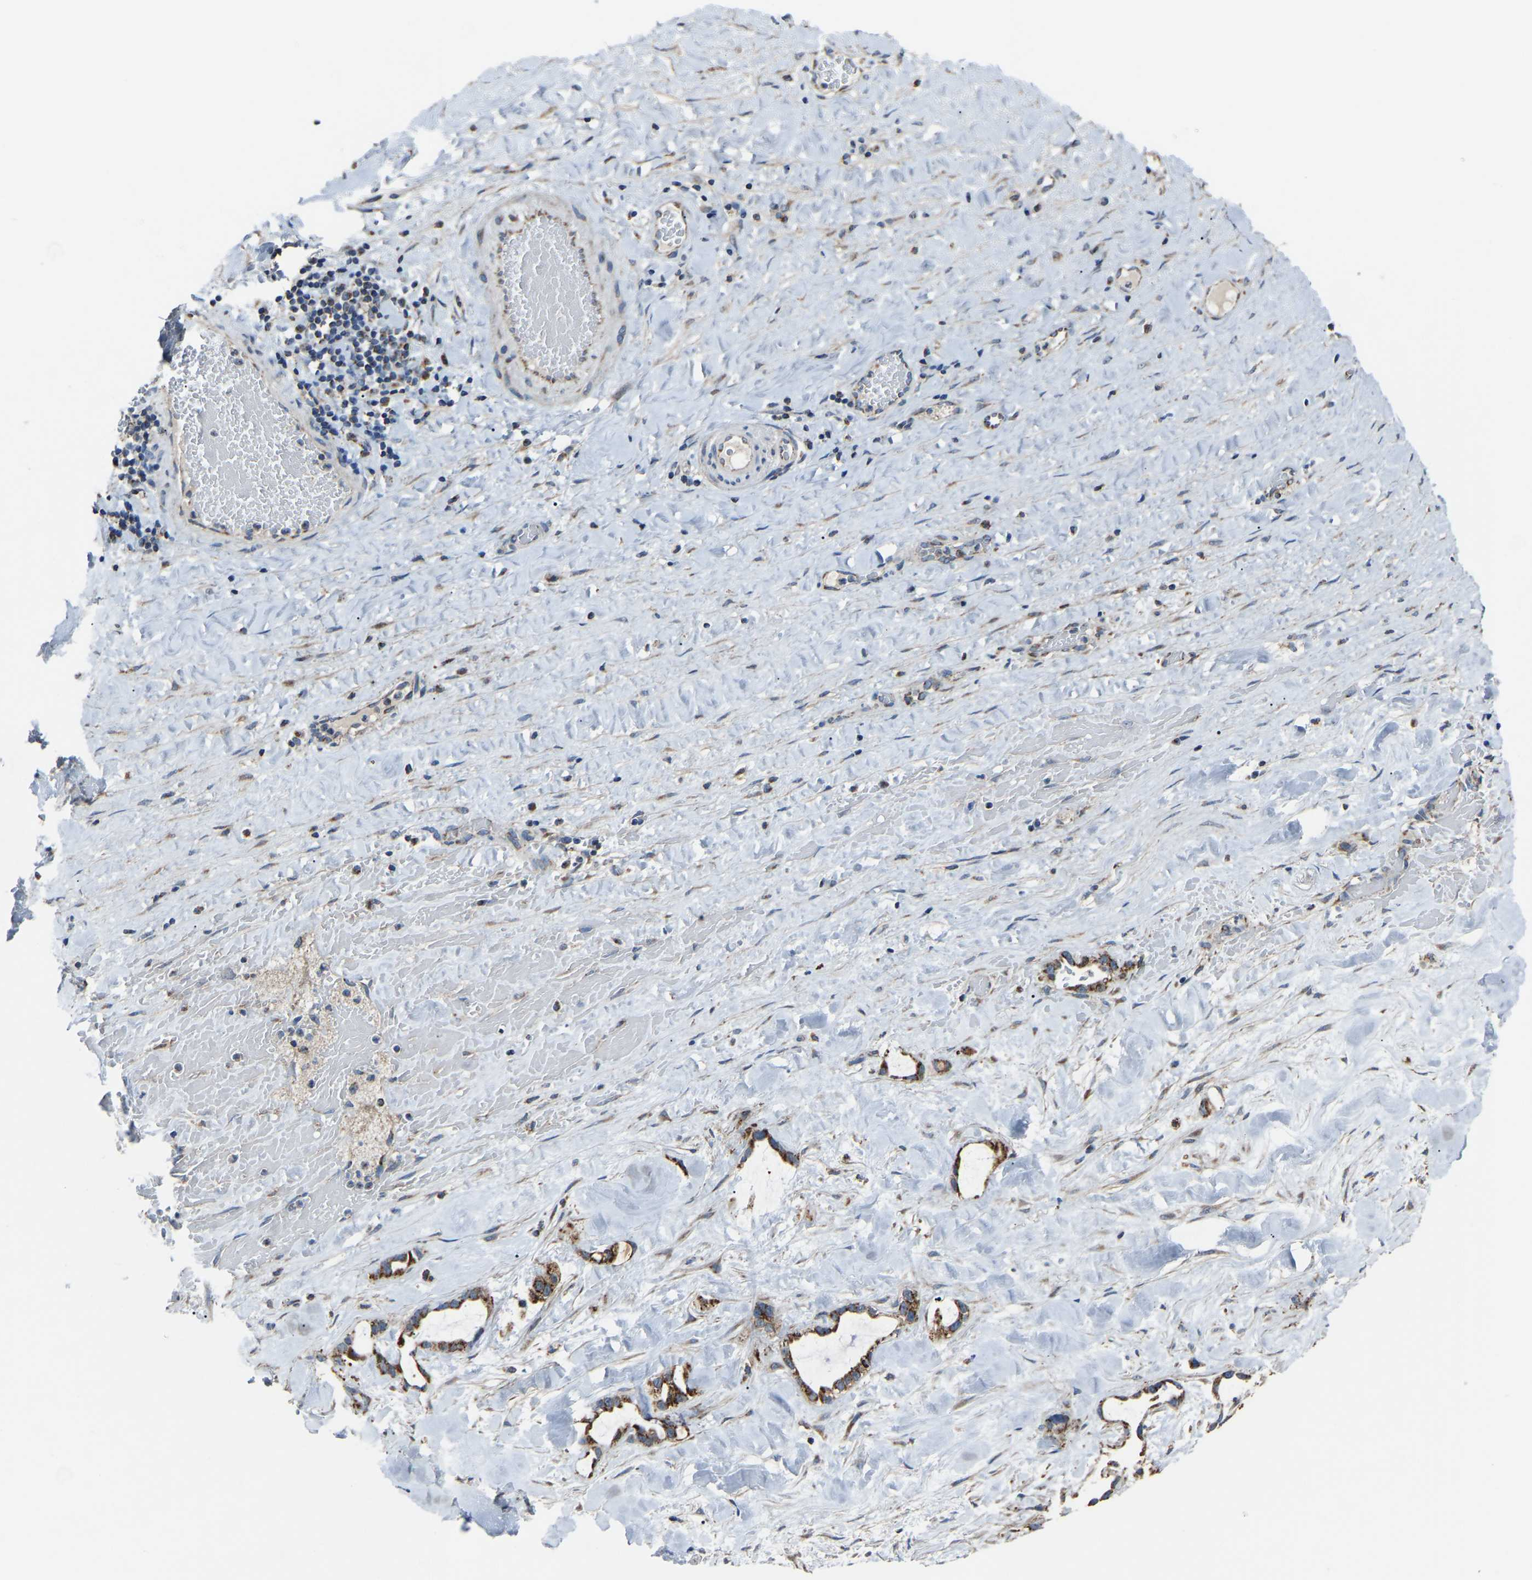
{"staining": {"intensity": "strong", "quantity": ">75%", "location": "cytoplasmic/membranous"}, "tissue": "liver cancer", "cell_type": "Tumor cells", "image_type": "cancer", "snomed": [{"axis": "morphology", "description": "Cholangiocarcinoma"}, {"axis": "topography", "description": "Liver"}], "caption": "IHC of liver cholangiocarcinoma shows high levels of strong cytoplasmic/membranous positivity in approximately >75% of tumor cells.", "gene": "CANT1", "patient": {"sex": "female", "age": 65}}